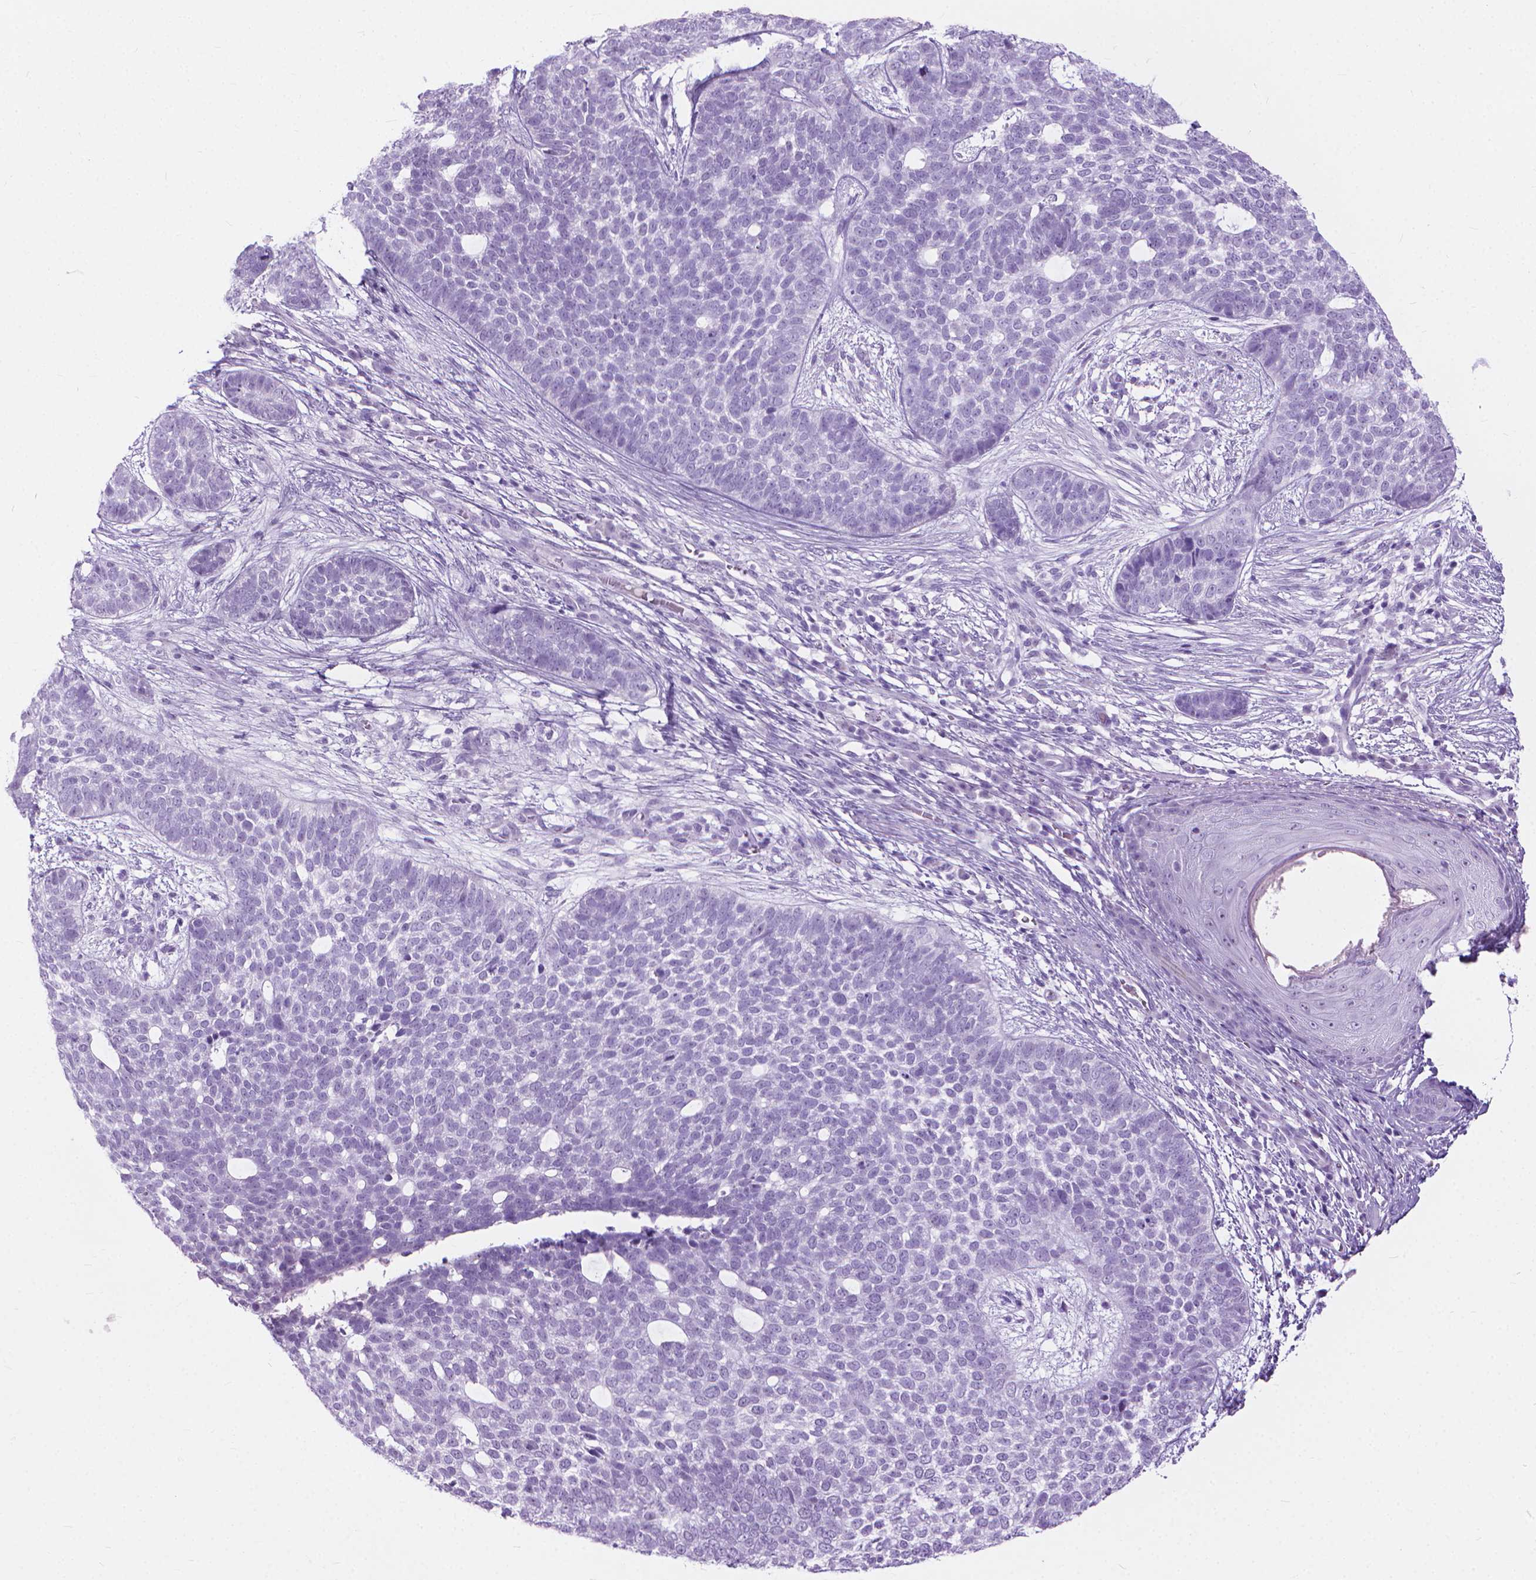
{"staining": {"intensity": "negative", "quantity": "none", "location": "none"}, "tissue": "skin cancer", "cell_type": "Tumor cells", "image_type": "cancer", "snomed": [{"axis": "morphology", "description": "Basal cell carcinoma"}, {"axis": "topography", "description": "Skin"}], "caption": "Image shows no significant protein expression in tumor cells of skin cancer (basal cell carcinoma).", "gene": "HTR2B", "patient": {"sex": "female", "age": 69}}